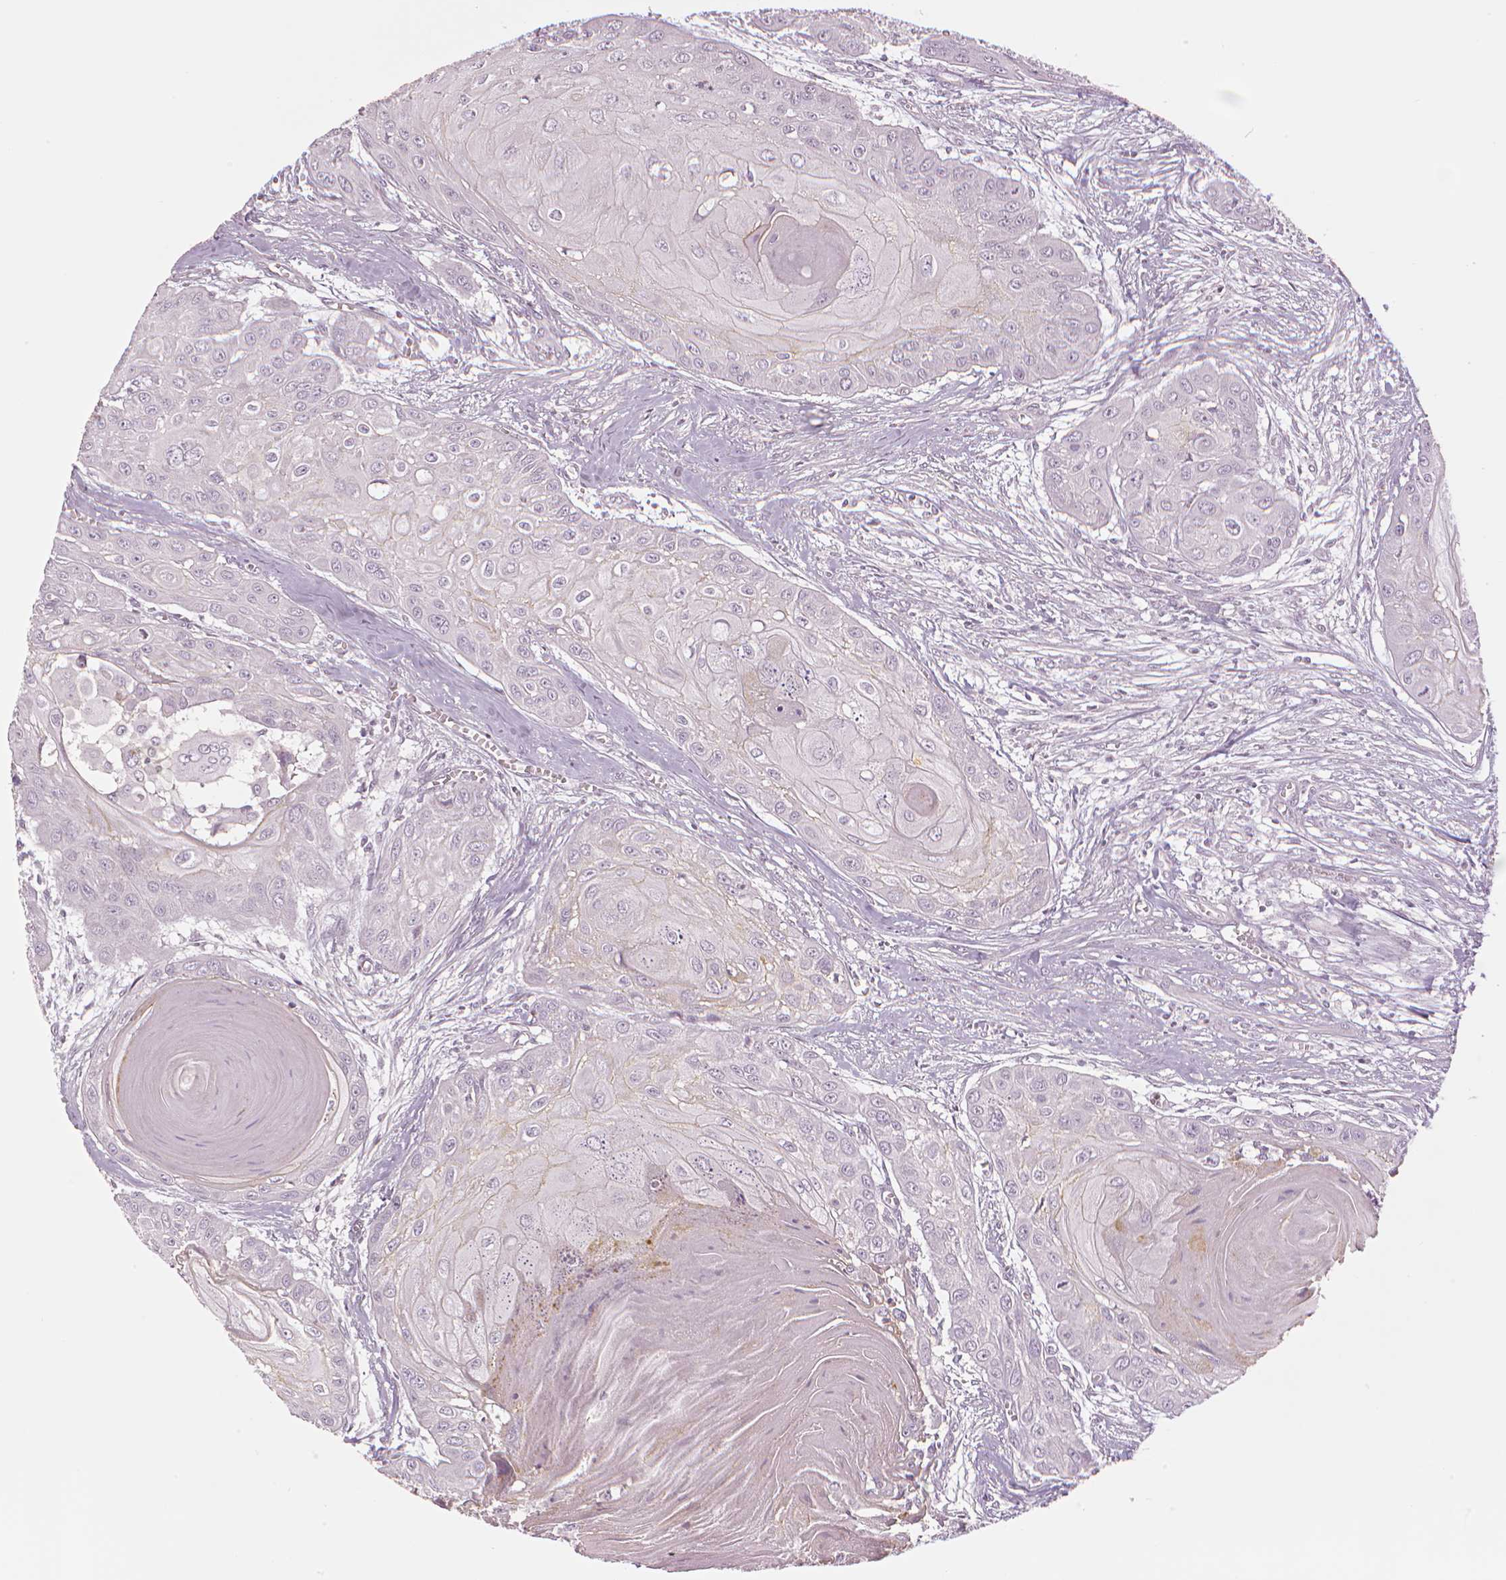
{"staining": {"intensity": "negative", "quantity": "none", "location": "none"}, "tissue": "head and neck cancer", "cell_type": "Tumor cells", "image_type": "cancer", "snomed": [{"axis": "morphology", "description": "Squamous cell carcinoma, NOS"}, {"axis": "topography", "description": "Oral tissue"}, {"axis": "topography", "description": "Head-Neck"}], "caption": "This is an immunohistochemistry (IHC) photomicrograph of human head and neck cancer (squamous cell carcinoma). There is no expression in tumor cells.", "gene": "MKI67", "patient": {"sex": "male", "age": 71}}